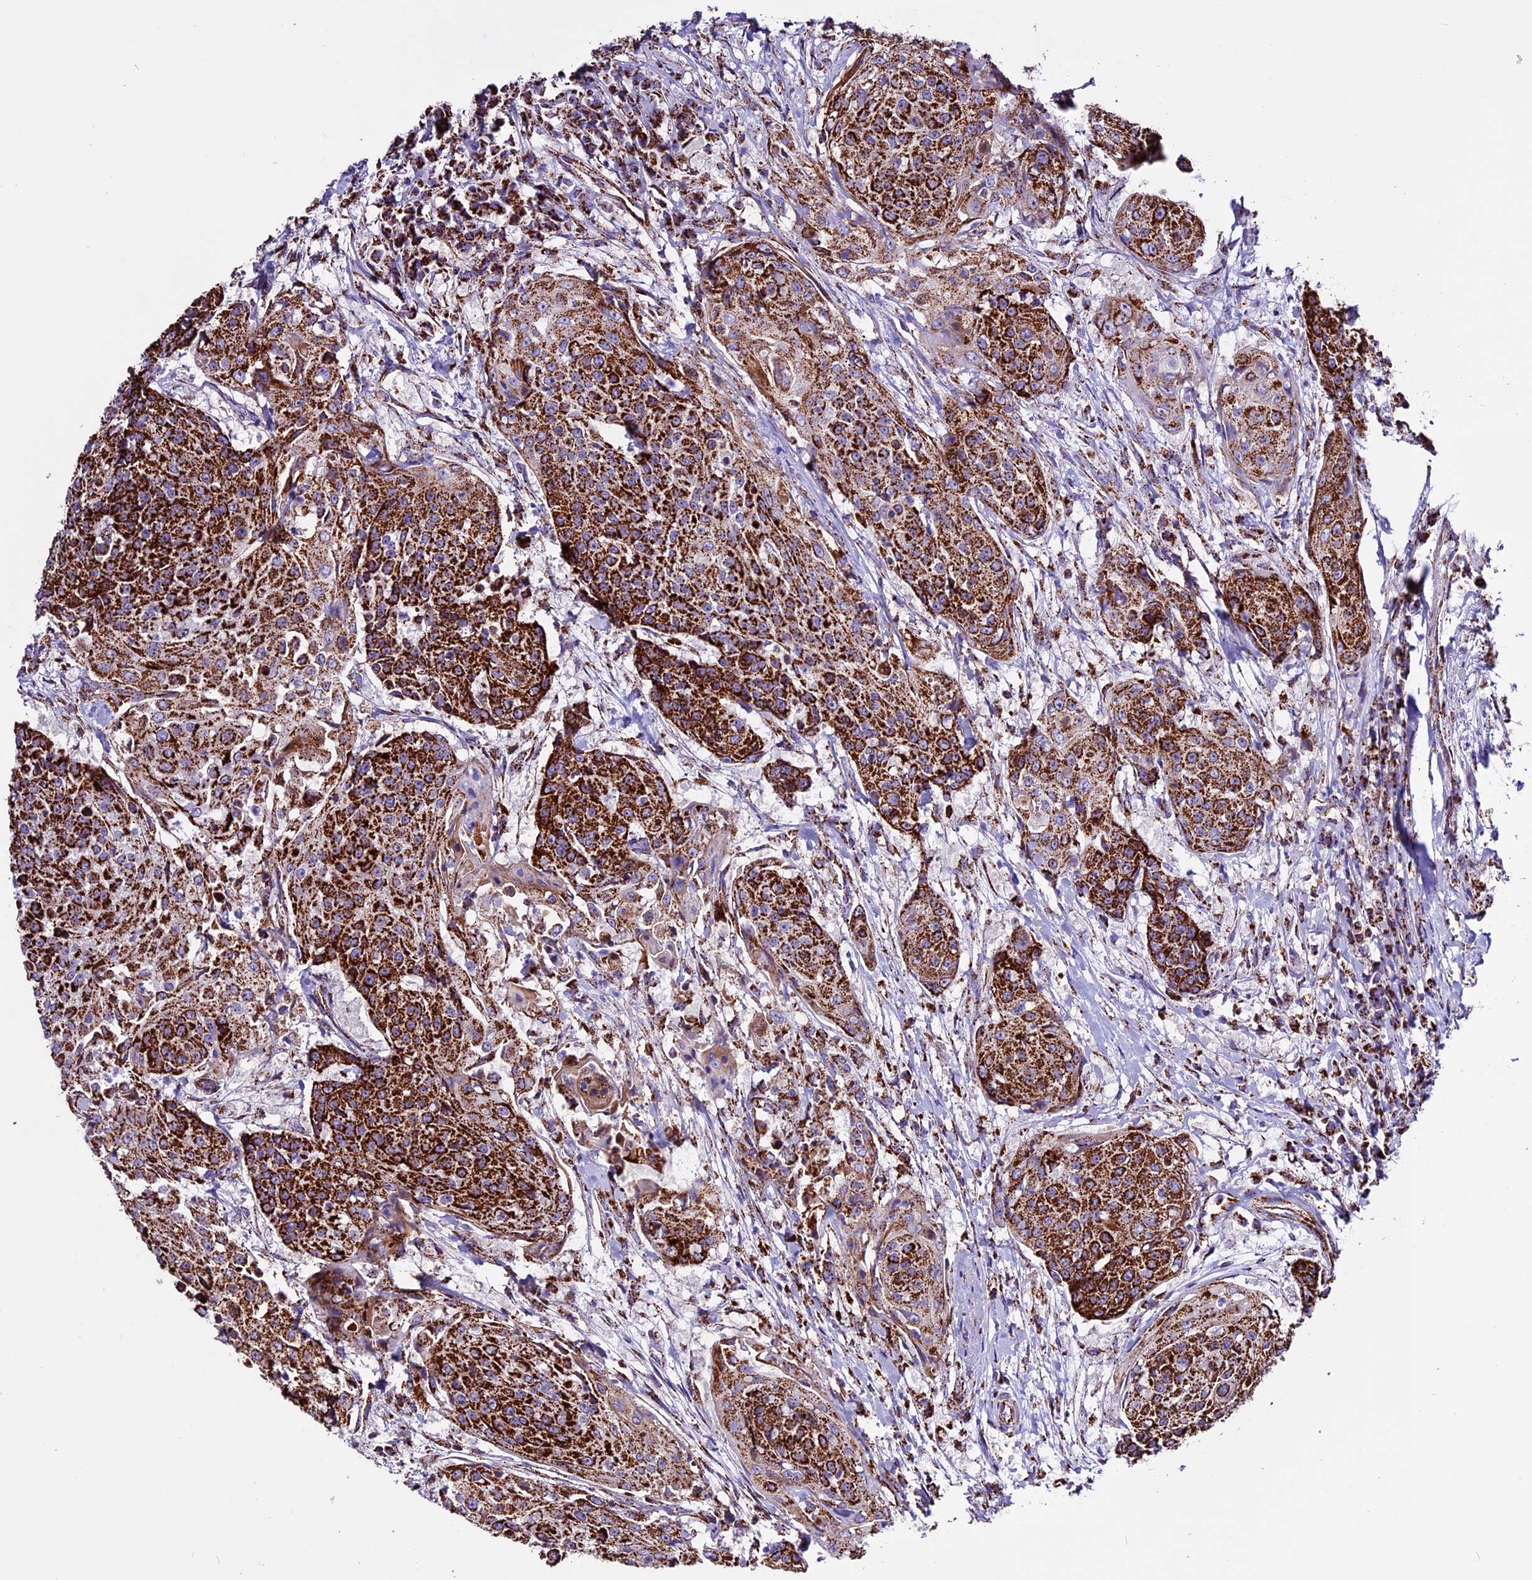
{"staining": {"intensity": "strong", "quantity": ">75%", "location": "cytoplasmic/membranous"}, "tissue": "urothelial cancer", "cell_type": "Tumor cells", "image_type": "cancer", "snomed": [{"axis": "morphology", "description": "Urothelial carcinoma, High grade"}, {"axis": "topography", "description": "Urinary bladder"}], "caption": "DAB immunohistochemical staining of urothelial cancer reveals strong cytoplasmic/membranous protein expression in approximately >75% of tumor cells.", "gene": "CX3CL1", "patient": {"sex": "female", "age": 63}}